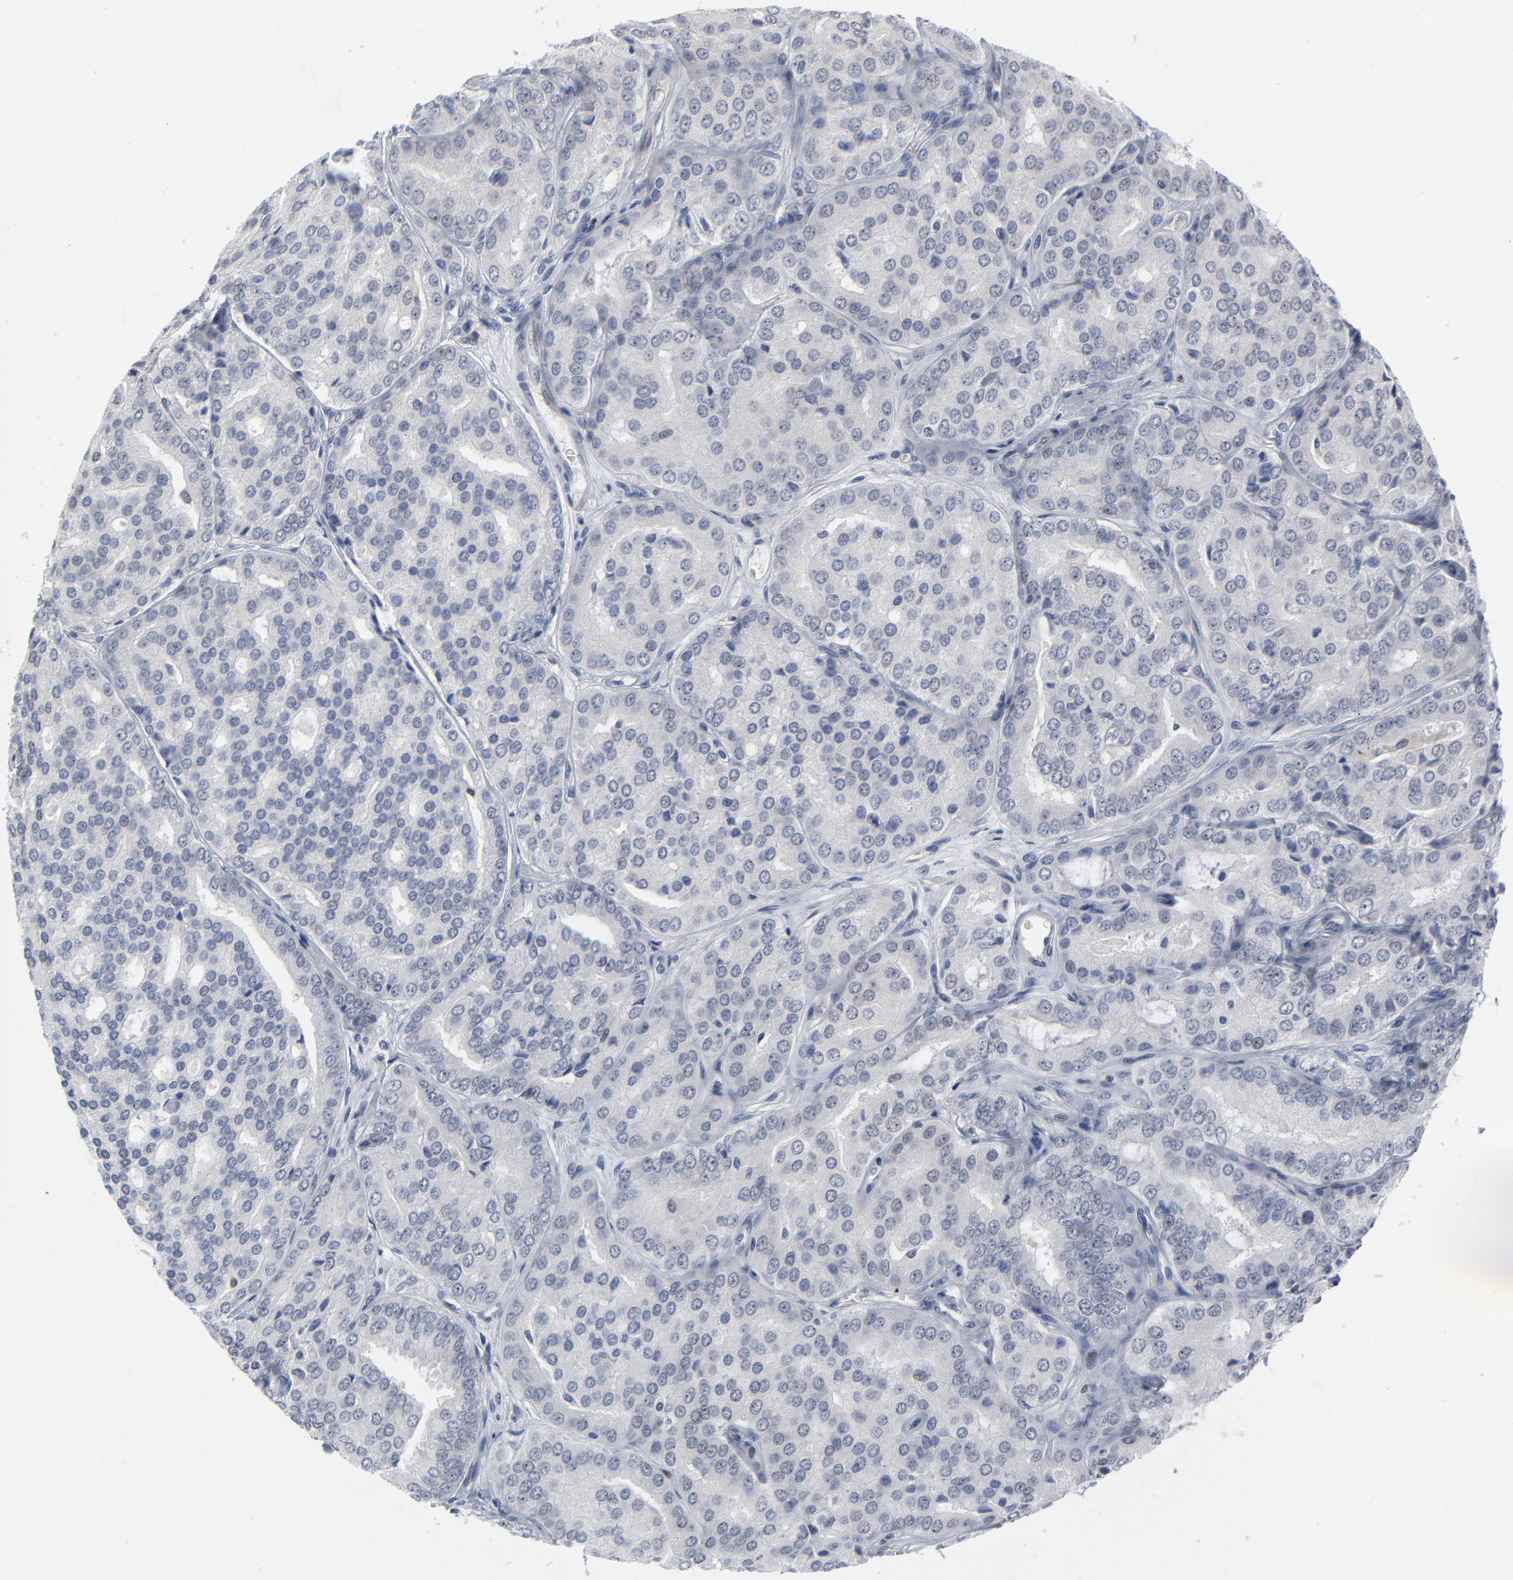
{"staining": {"intensity": "negative", "quantity": "none", "location": "none"}, "tissue": "prostate cancer", "cell_type": "Tumor cells", "image_type": "cancer", "snomed": [{"axis": "morphology", "description": "Adenocarcinoma, High grade"}, {"axis": "topography", "description": "Prostate"}], "caption": "Tumor cells are negative for brown protein staining in prostate cancer.", "gene": "FOXN2", "patient": {"sex": "male", "age": 64}}